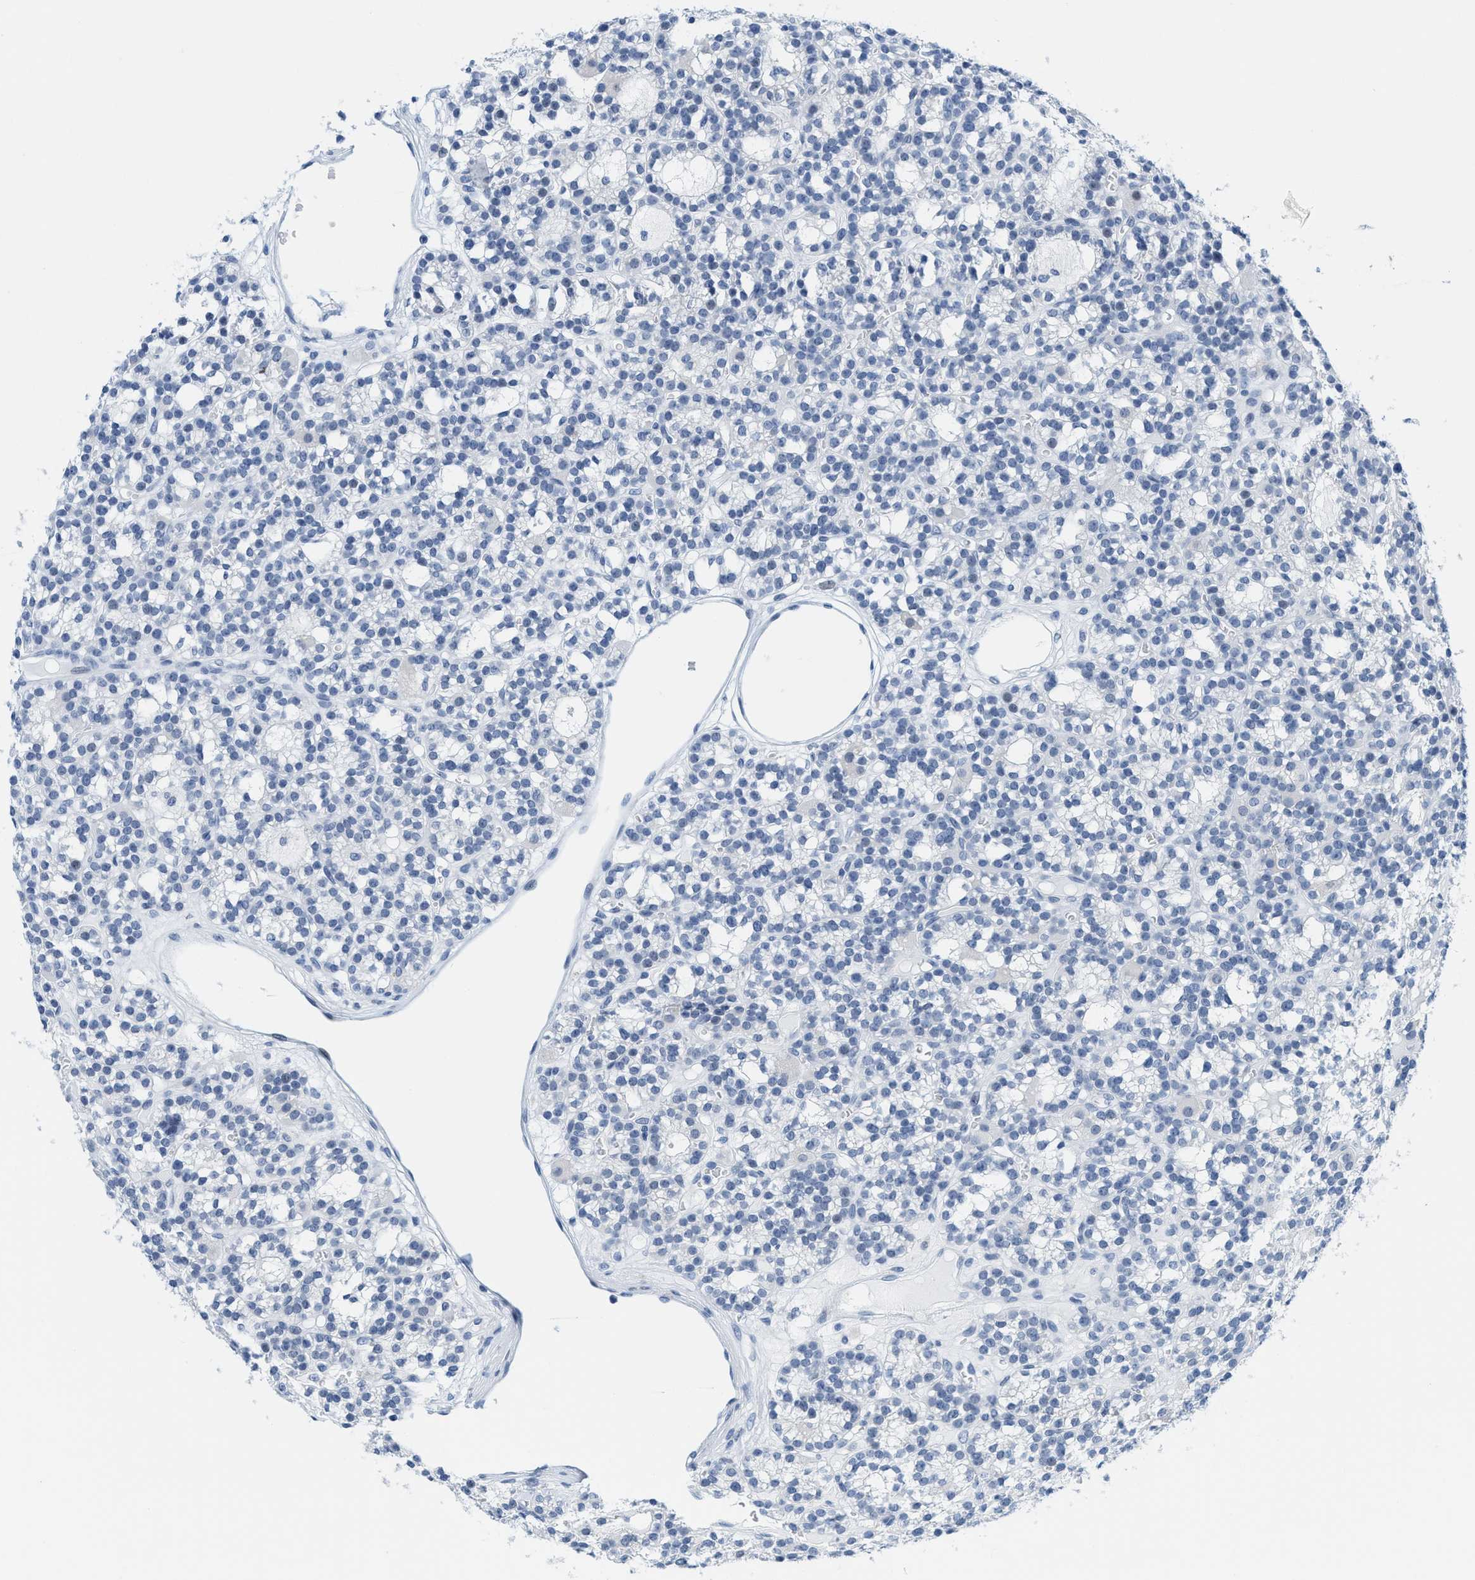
{"staining": {"intensity": "negative", "quantity": "none", "location": "none"}, "tissue": "parathyroid gland", "cell_type": "Glandular cells", "image_type": "normal", "snomed": [{"axis": "morphology", "description": "Normal tissue, NOS"}, {"axis": "morphology", "description": "Adenoma, NOS"}, {"axis": "topography", "description": "Parathyroid gland"}], "caption": "Glandular cells are negative for brown protein staining in benign parathyroid gland. The staining is performed using DAB brown chromogen with nuclei counter-stained in using hematoxylin.", "gene": "KIFC3", "patient": {"sex": "female", "age": 58}}